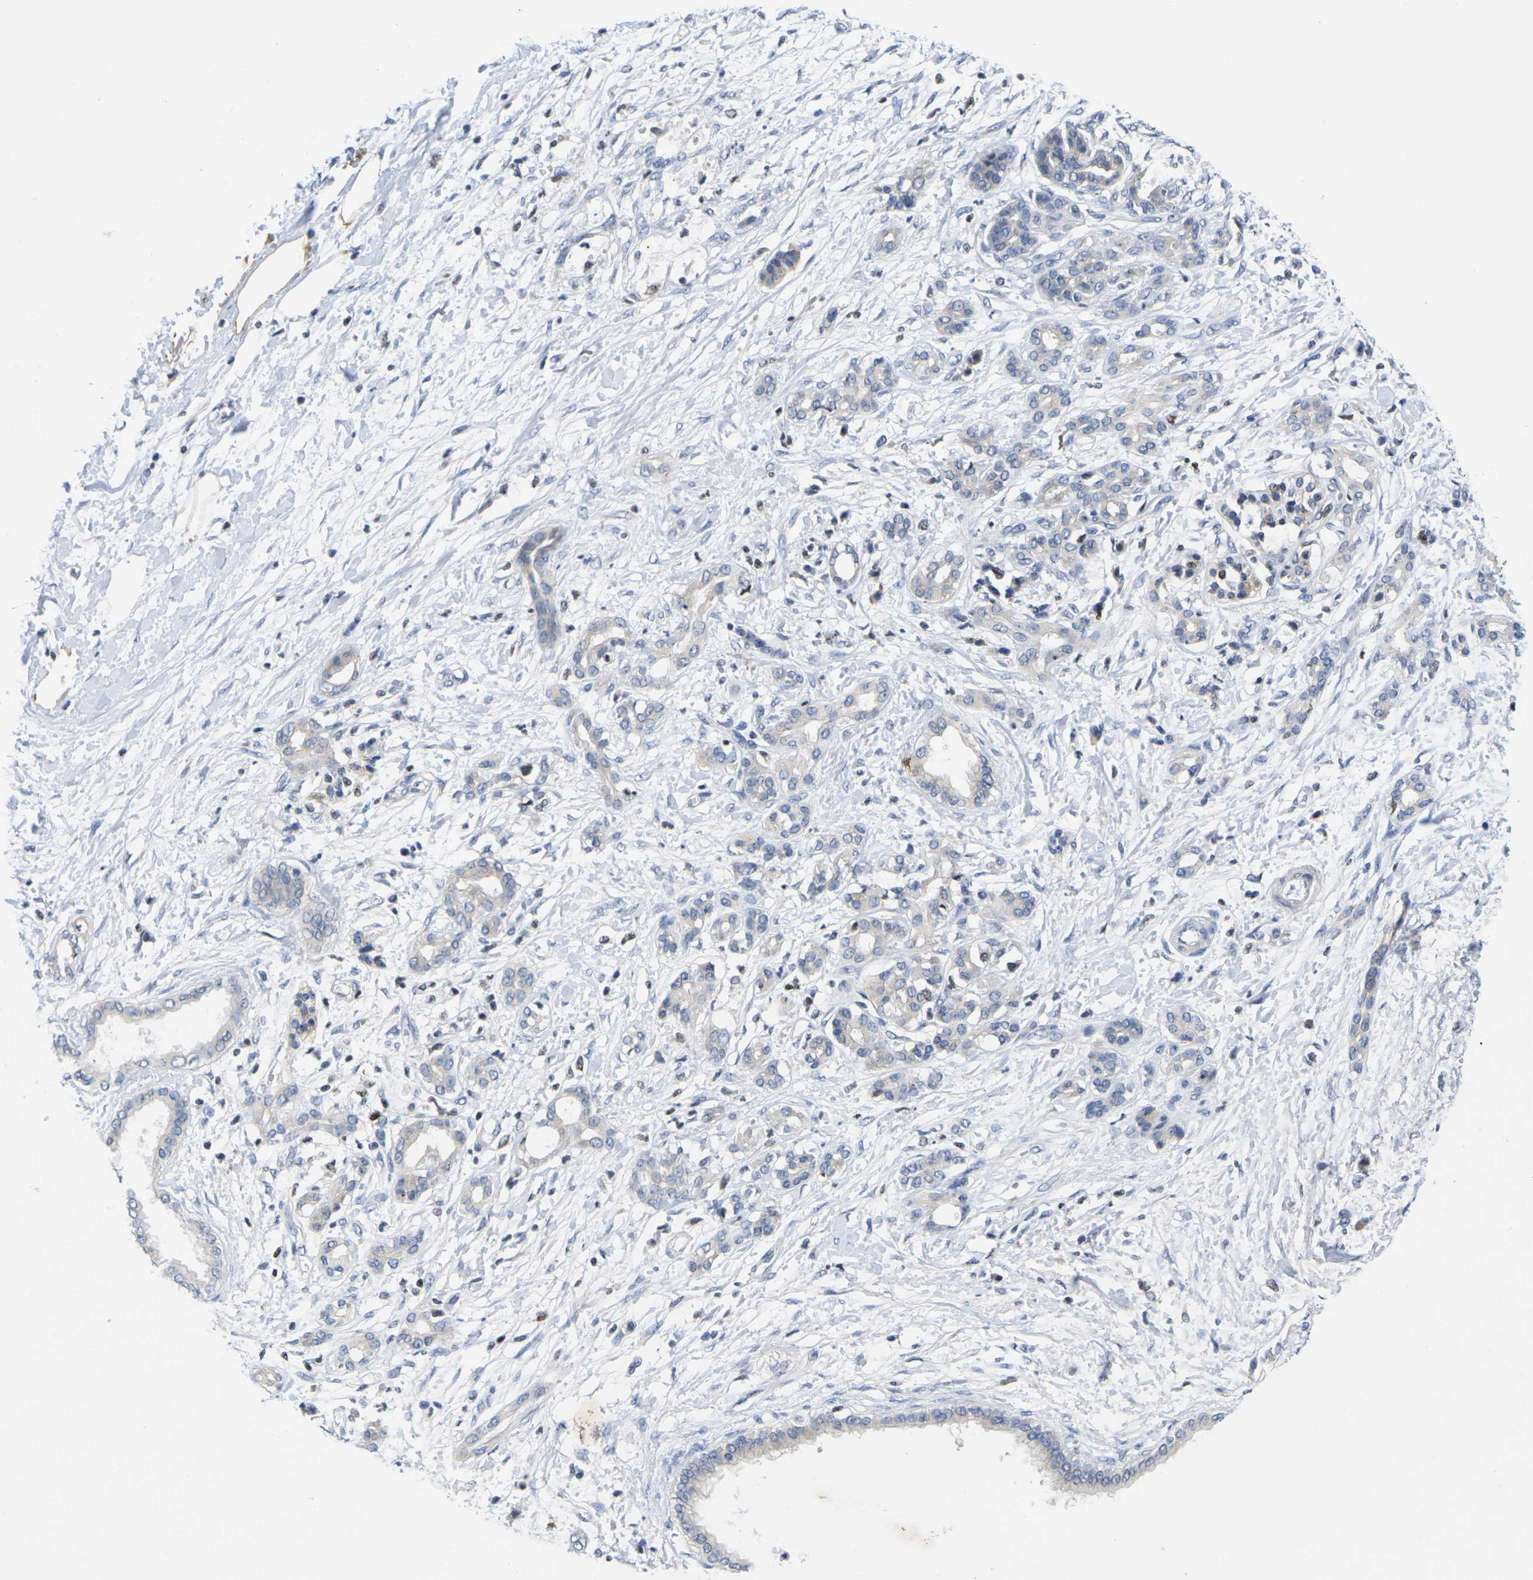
{"staining": {"intensity": "negative", "quantity": "none", "location": "none"}, "tissue": "pancreatic cancer", "cell_type": "Tumor cells", "image_type": "cancer", "snomed": [{"axis": "morphology", "description": "Adenocarcinoma, NOS"}, {"axis": "topography", "description": "Pancreas"}], "caption": "DAB (3,3'-diaminobenzidine) immunohistochemical staining of human pancreatic adenocarcinoma exhibits no significant positivity in tumor cells.", "gene": "IKZF1", "patient": {"sex": "male", "age": 56}}